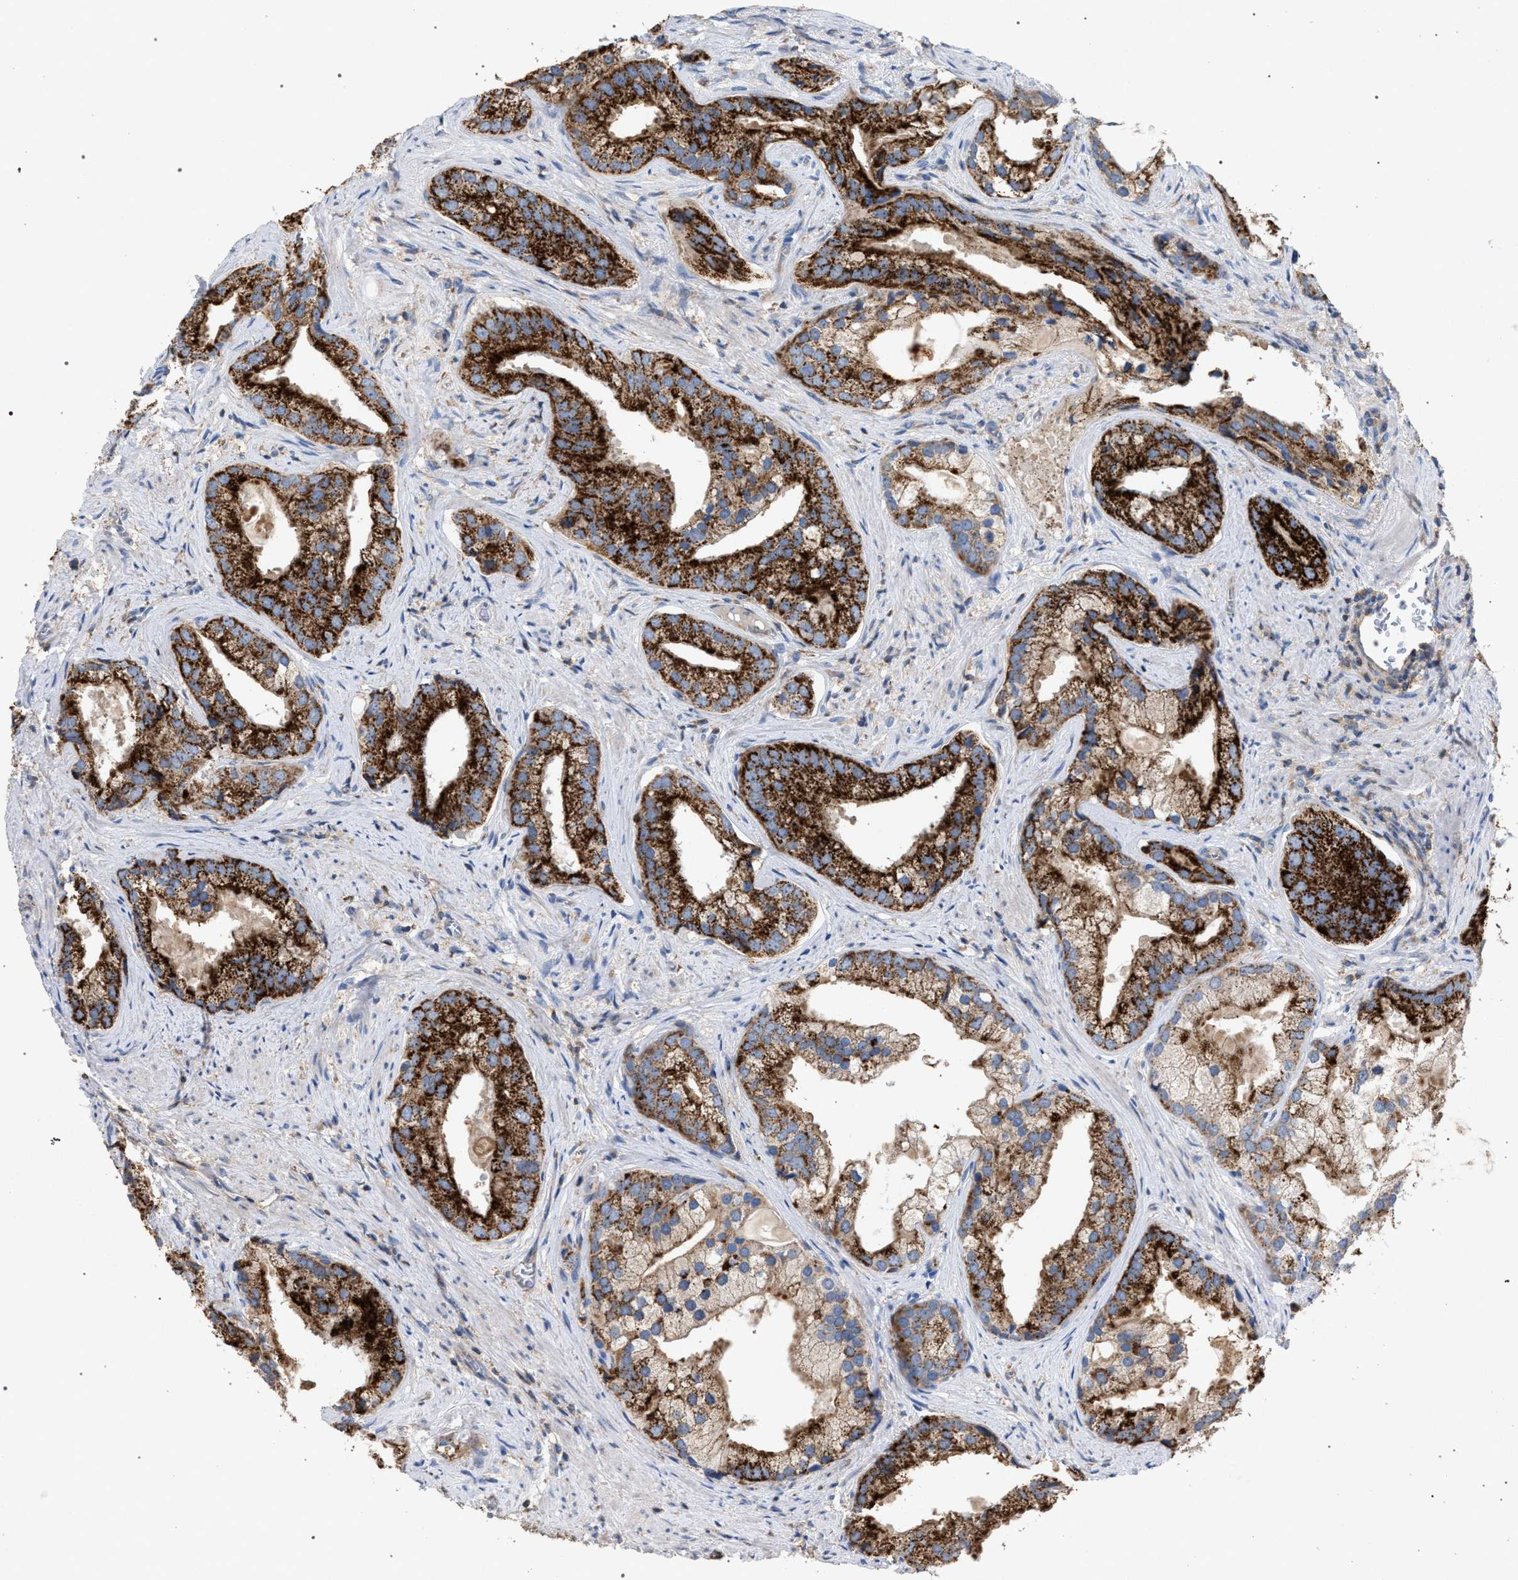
{"staining": {"intensity": "strong", "quantity": ">75%", "location": "cytoplasmic/membranous"}, "tissue": "prostate cancer", "cell_type": "Tumor cells", "image_type": "cancer", "snomed": [{"axis": "morphology", "description": "Adenocarcinoma, Low grade"}, {"axis": "topography", "description": "Prostate"}], "caption": "This is an image of IHC staining of prostate low-grade adenocarcinoma, which shows strong positivity in the cytoplasmic/membranous of tumor cells.", "gene": "VPS13A", "patient": {"sex": "male", "age": 71}}